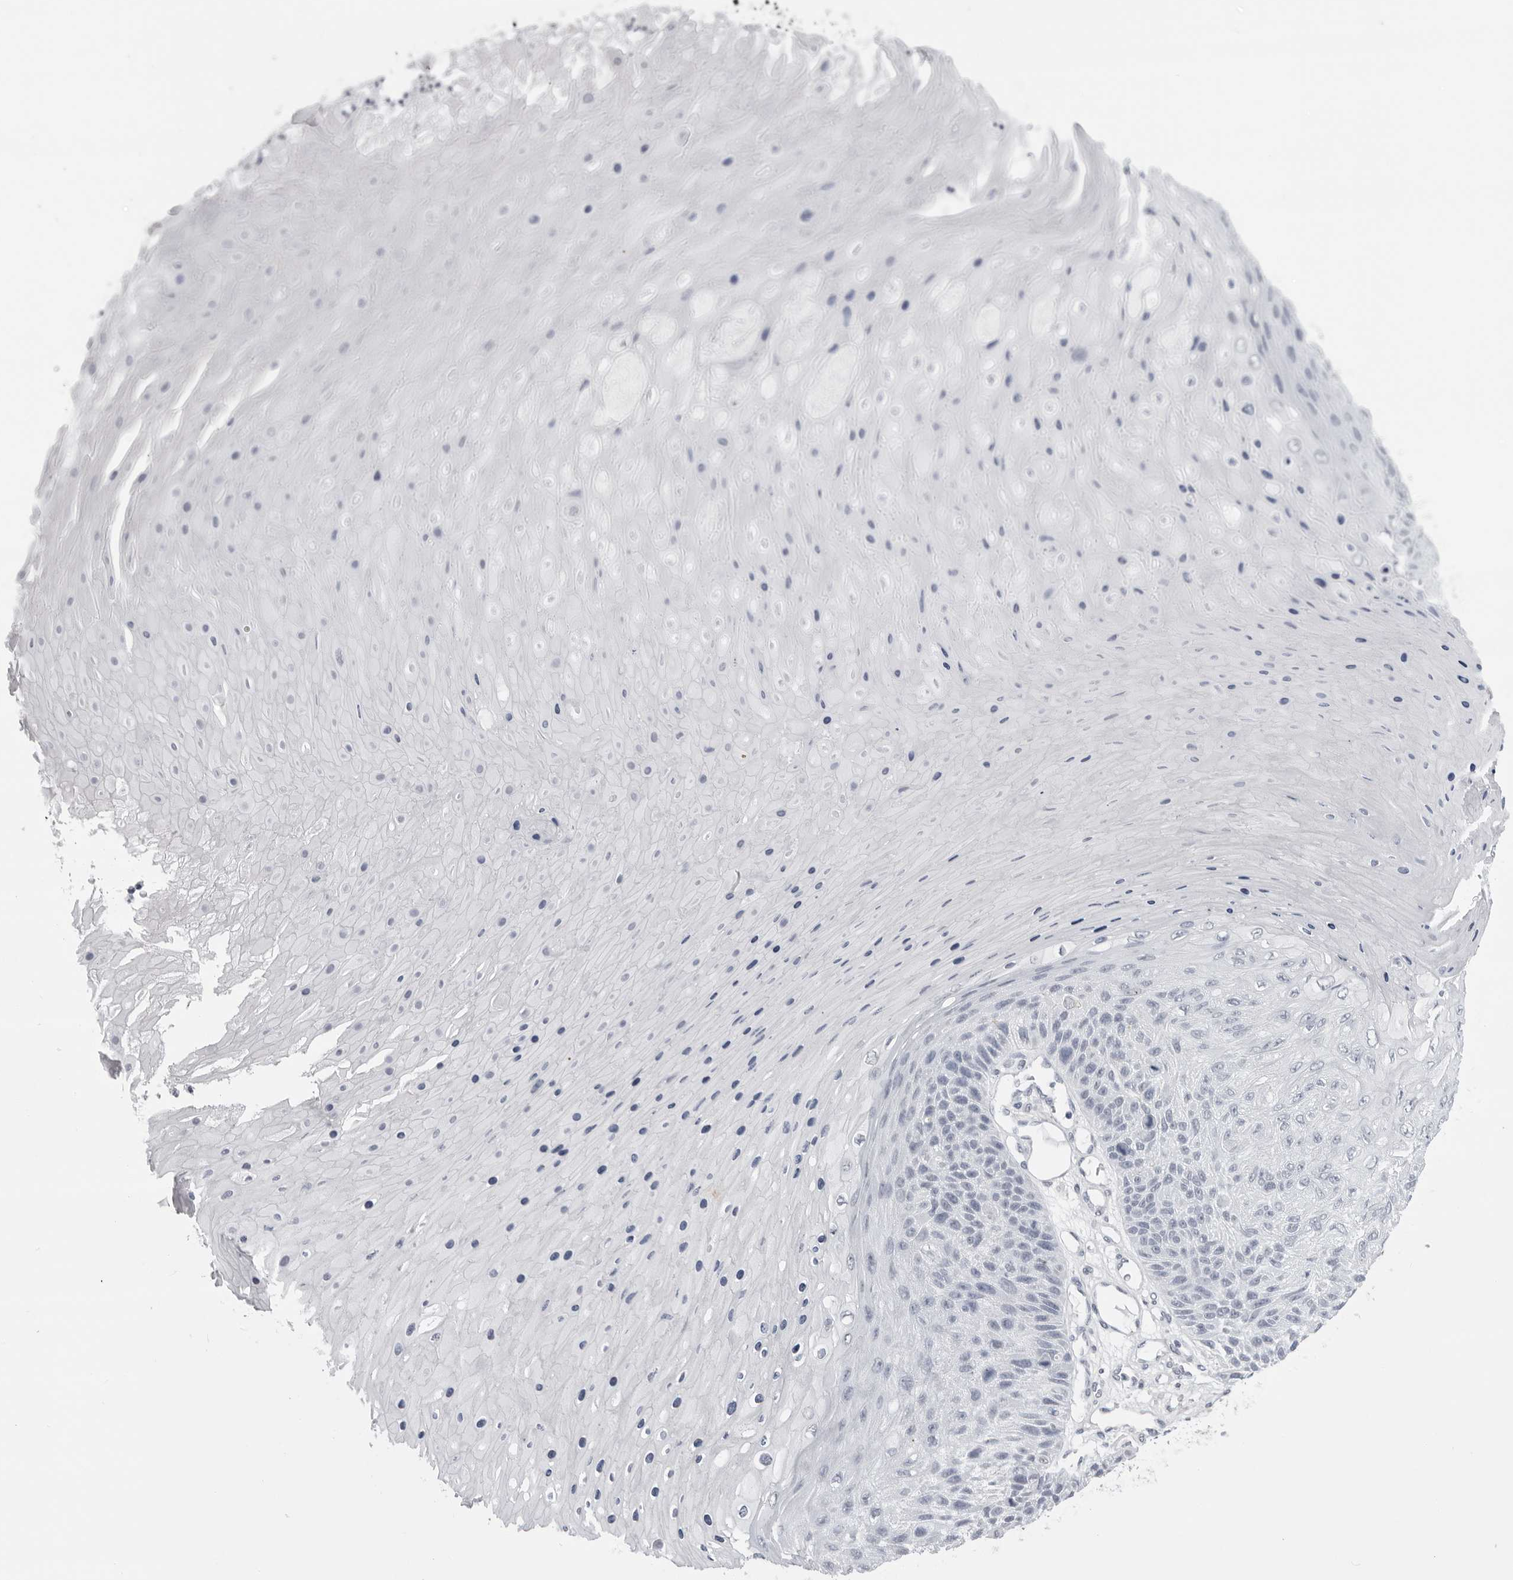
{"staining": {"intensity": "negative", "quantity": "none", "location": "none"}, "tissue": "skin cancer", "cell_type": "Tumor cells", "image_type": "cancer", "snomed": [{"axis": "morphology", "description": "Squamous cell carcinoma, NOS"}, {"axis": "topography", "description": "Skin"}], "caption": "Immunohistochemistry of squamous cell carcinoma (skin) shows no staining in tumor cells.", "gene": "SERPINF2", "patient": {"sex": "female", "age": 88}}